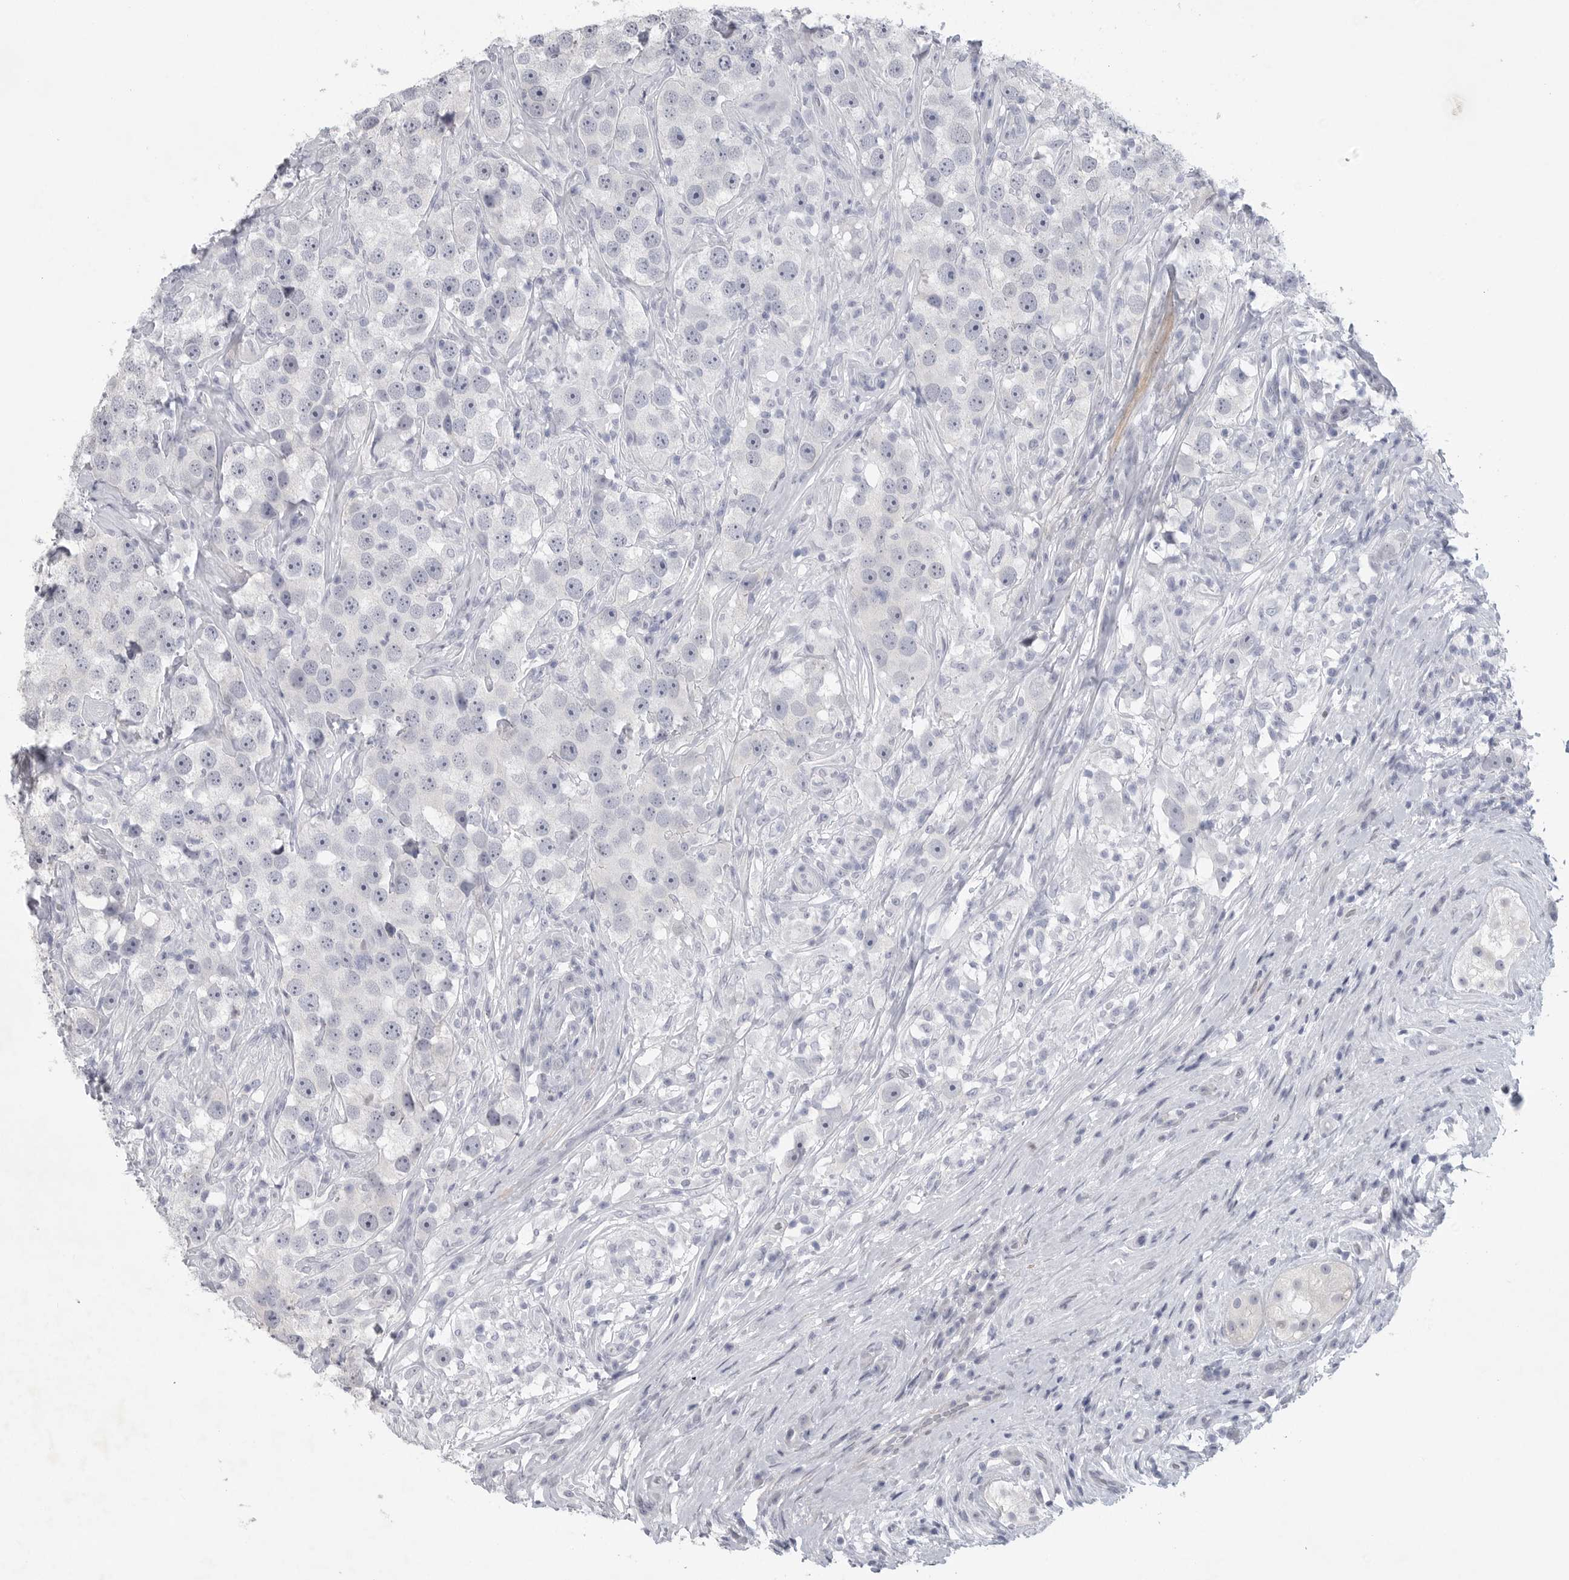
{"staining": {"intensity": "negative", "quantity": "none", "location": "none"}, "tissue": "testis cancer", "cell_type": "Tumor cells", "image_type": "cancer", "snomed": [{"axis": "morphology", "description": "Seminoma, NOS"}, {"axis": "topography", "description": "Testis"}], "caption": "A photomicrograph of testis seminoma stained for a protein displays no brown staining in tumor cells.", "gene": "TNR", "patient": {"sex": "male", "age": 49}}